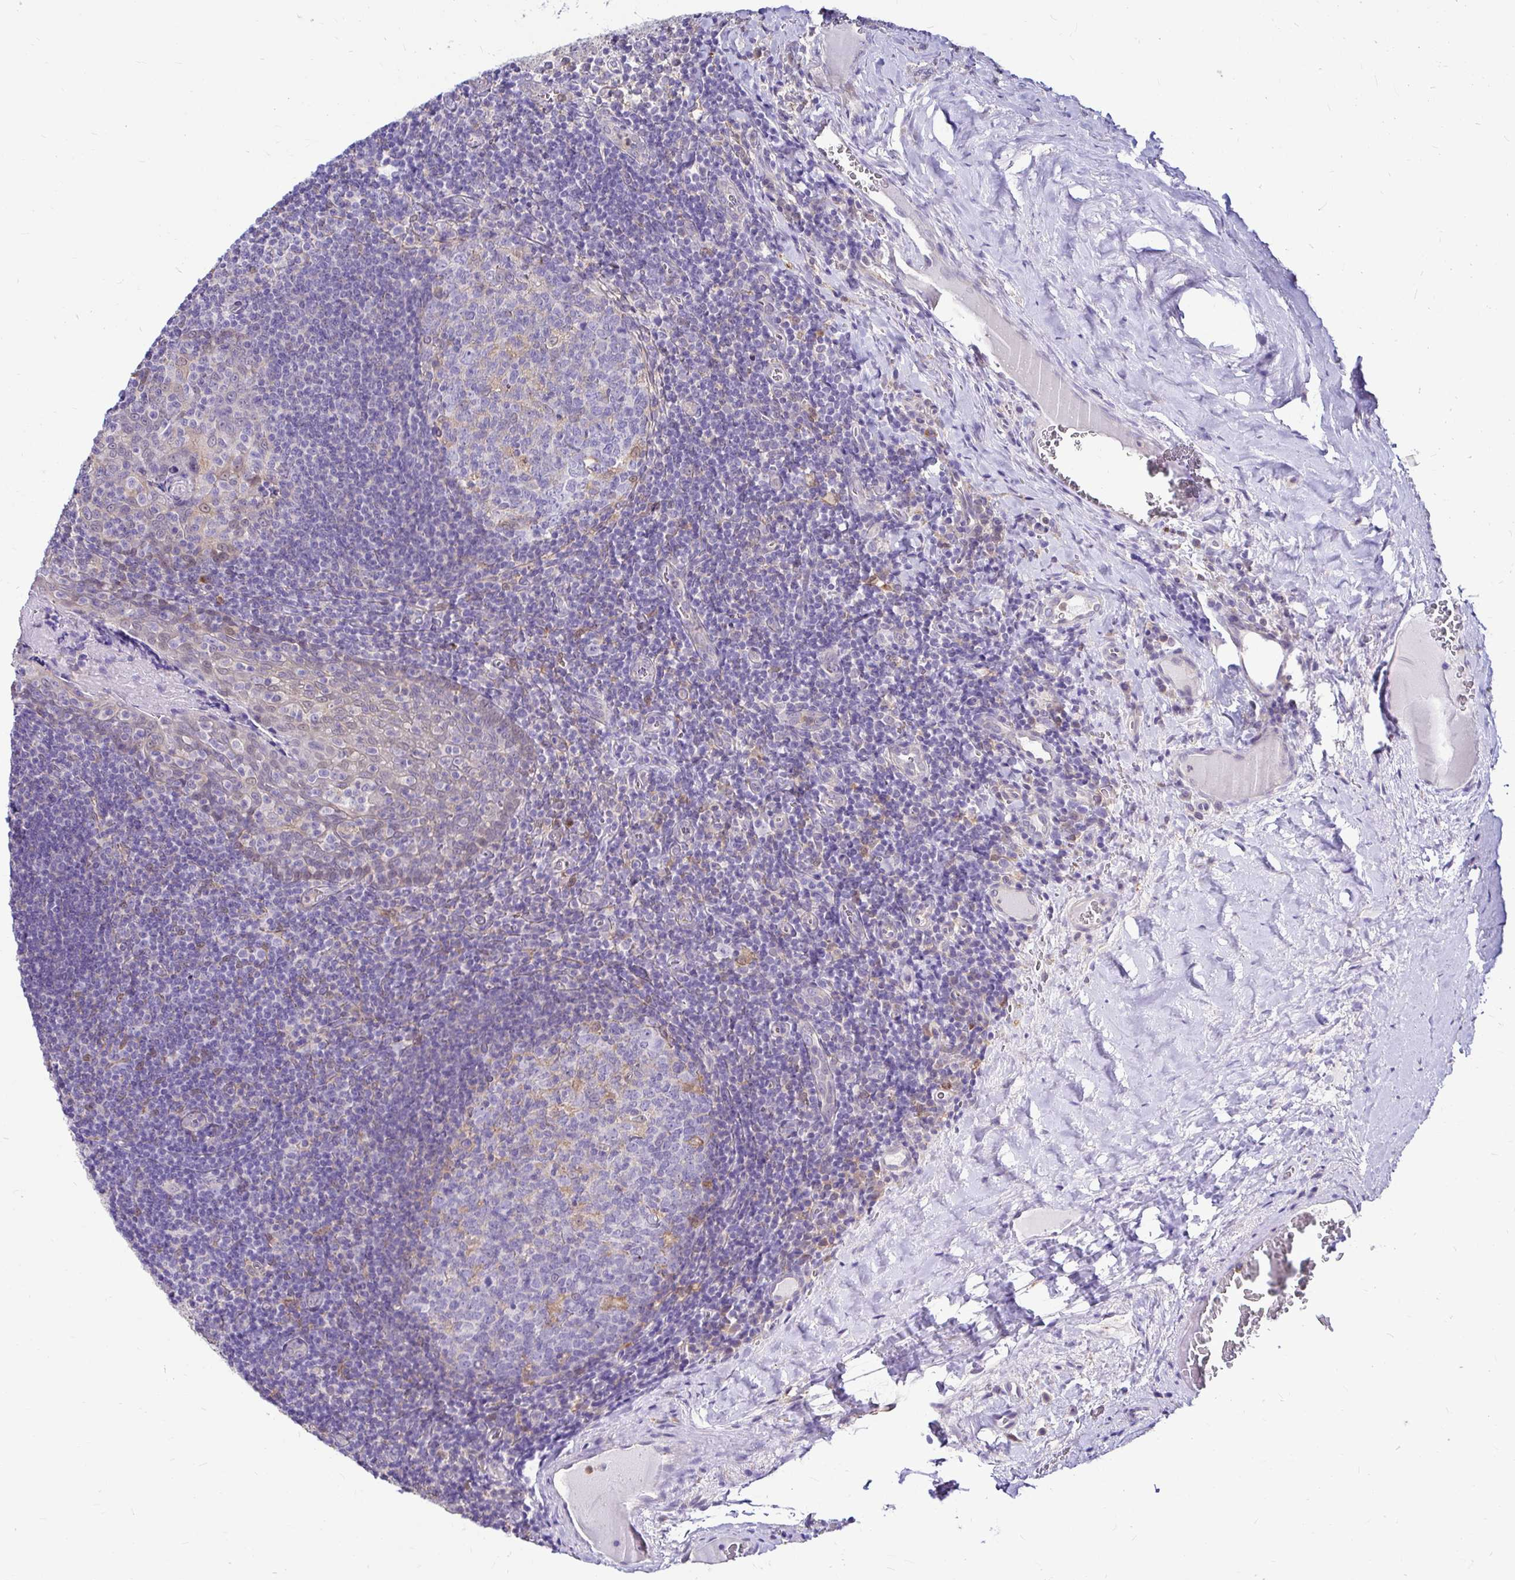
{"staining": {"intensity": "negative", "quantity": "none", "location": "none"}, "tissue": "tonsil", "cell_type": "Germinal center cells", "image_type": "normal", "snomed": [{"axis": "morphology", "description": "Normal tissue, NOS"}, {"axis": "morphology", "description": "Inflammation, NOS"}, {"axis": "topography", "description": "Tonsil"}], "caption": "Photomicrograph shows no significant protein positivity in germinal center cells of benign tonsil. Brightfield microscopy of immunohistochemistry (IHC) stained with DAB (brown) and hematoxylin (blue), captured at high magnification.", "gene": "IDH1", "patient": {"sex": "female", "age": 31}}